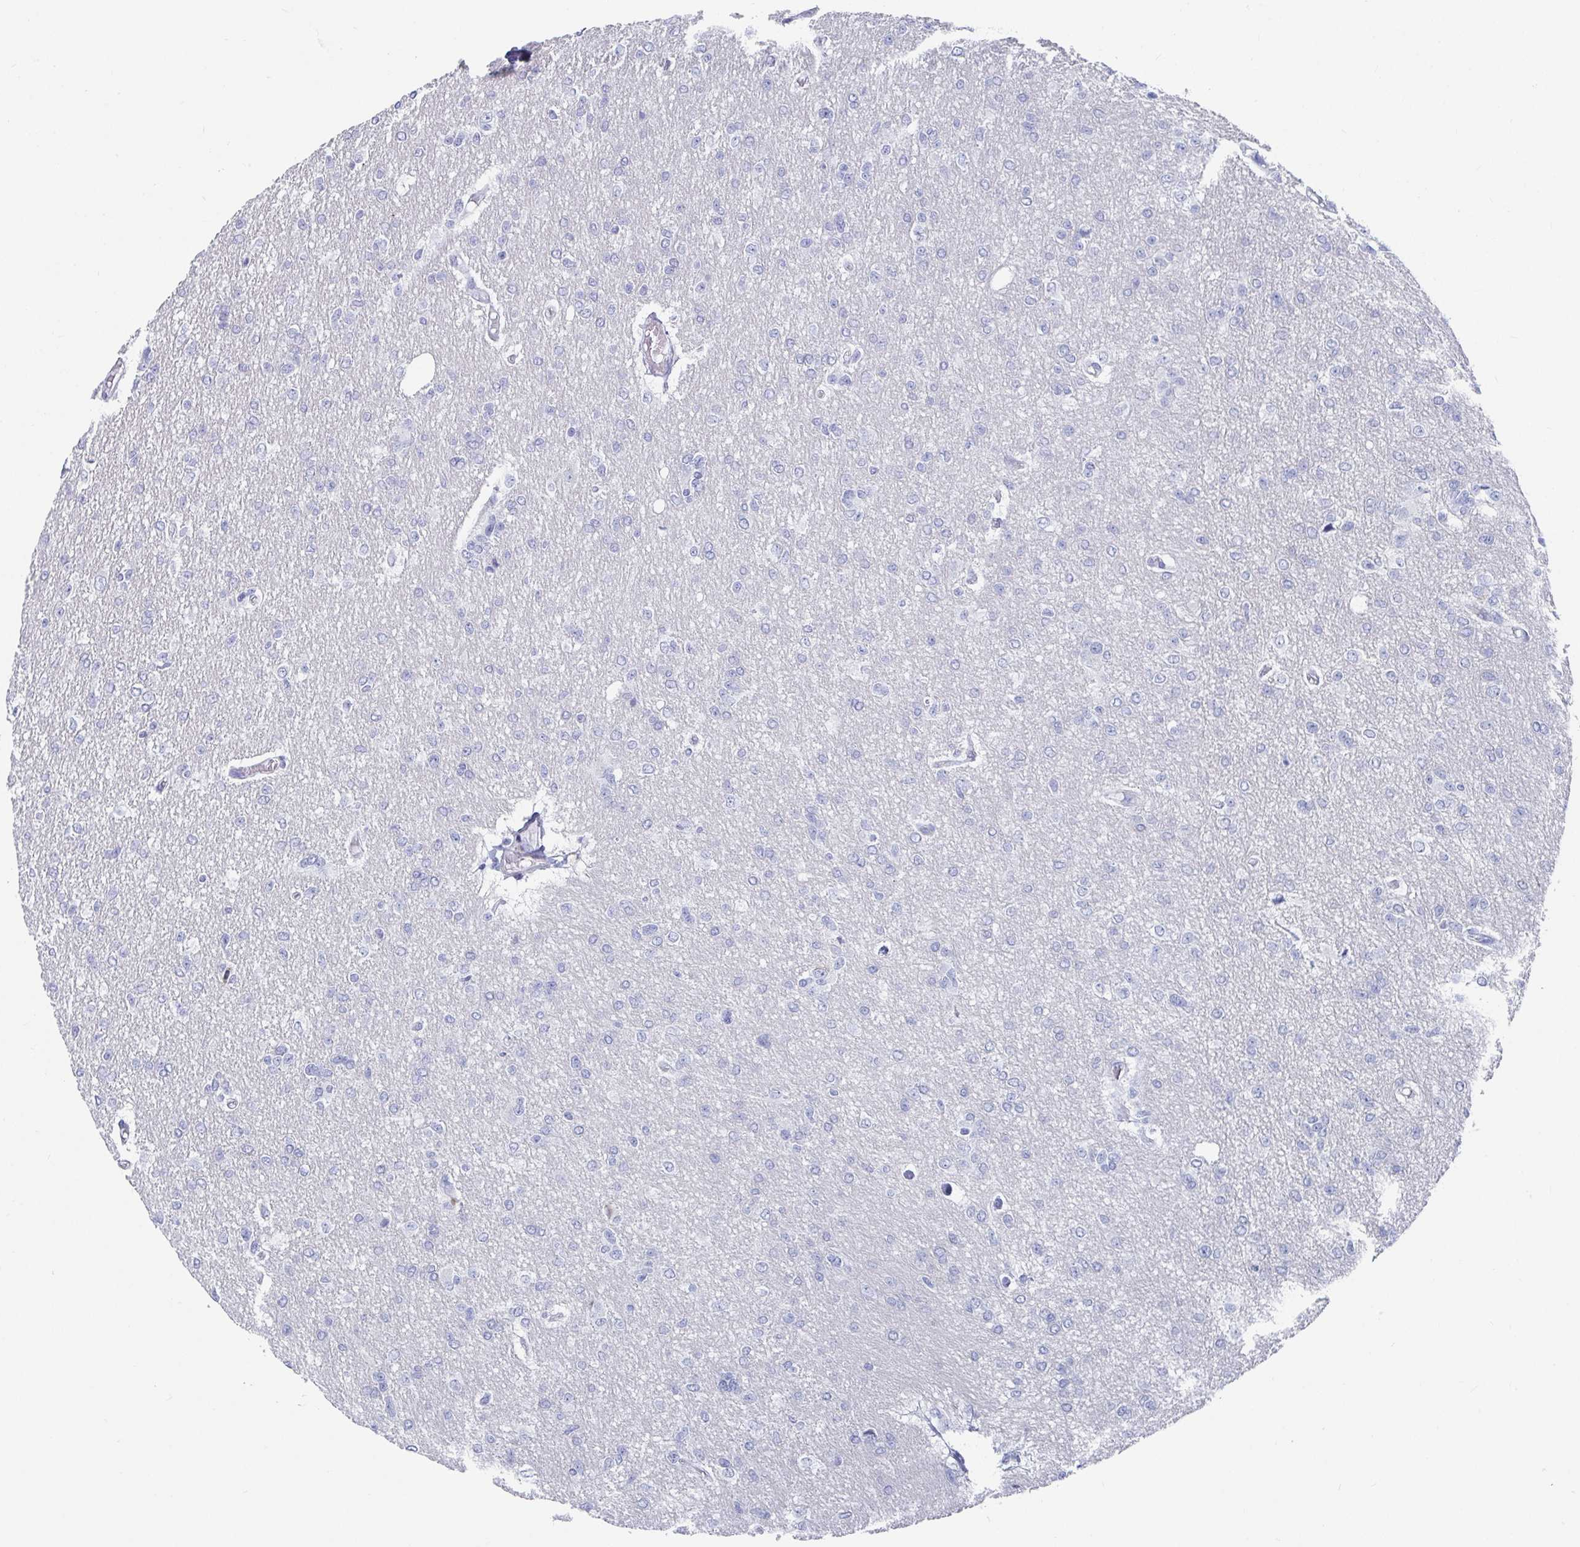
{"staining": {"intensity": "negative", "quantity": "none", "location": "none"}, "tissue": "glioma", "cell_type": "Tumor cells", "image_type": "cancer", "snomed": [{"axis": "morphology", "description": "Glioma, malignant, Low grade"}, {"axis": "topography", "description": "Brain"}], "caption": "The histopathology image displays no staining of tumor cells in glioma. The staining is performed using DAB (3,3'-diaminobenzidine) brown chromogen with nuclei counter-stained in using hematoxylin.", "gene": "ZFP82", "patient": {"sex": "male", "age": 26}}